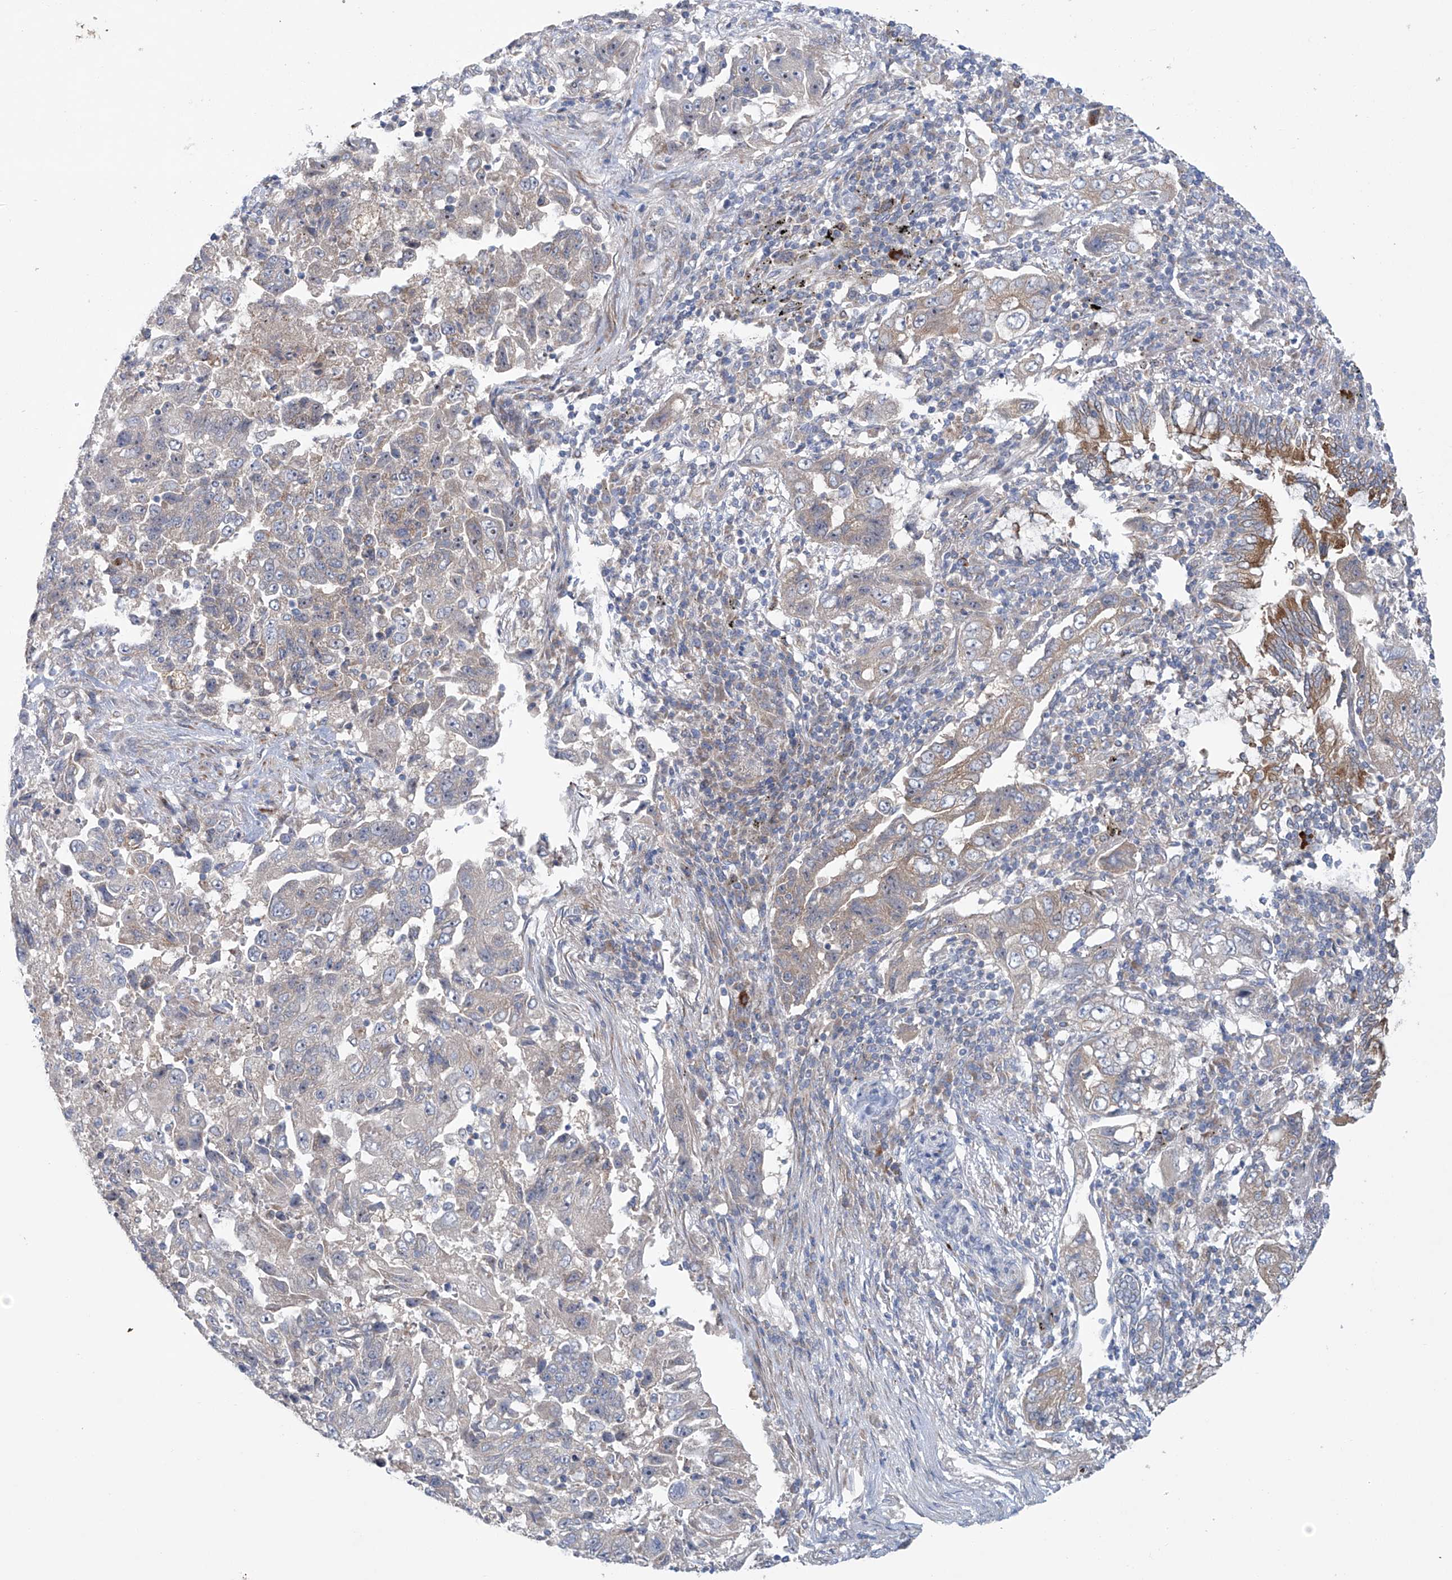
{"staining": {"intensity": "weak", "quantity": "<25%", "location": "cytoplasmic/membranous"}, "tissue": "lung cancer", "cell_type": "Tumor cells", "image_type": "cancer", "snomed": [{"axis": "morphology", "description": "Adenocarcinoma, NOS"}, {"axis": "topography", "description": "Lung"}], "caption": "Immunohistochemistry of lung cancer exhibits no staining in tumor cells.", "gene": "KLC4", "patient": {"sex": "female", "age": 51}}